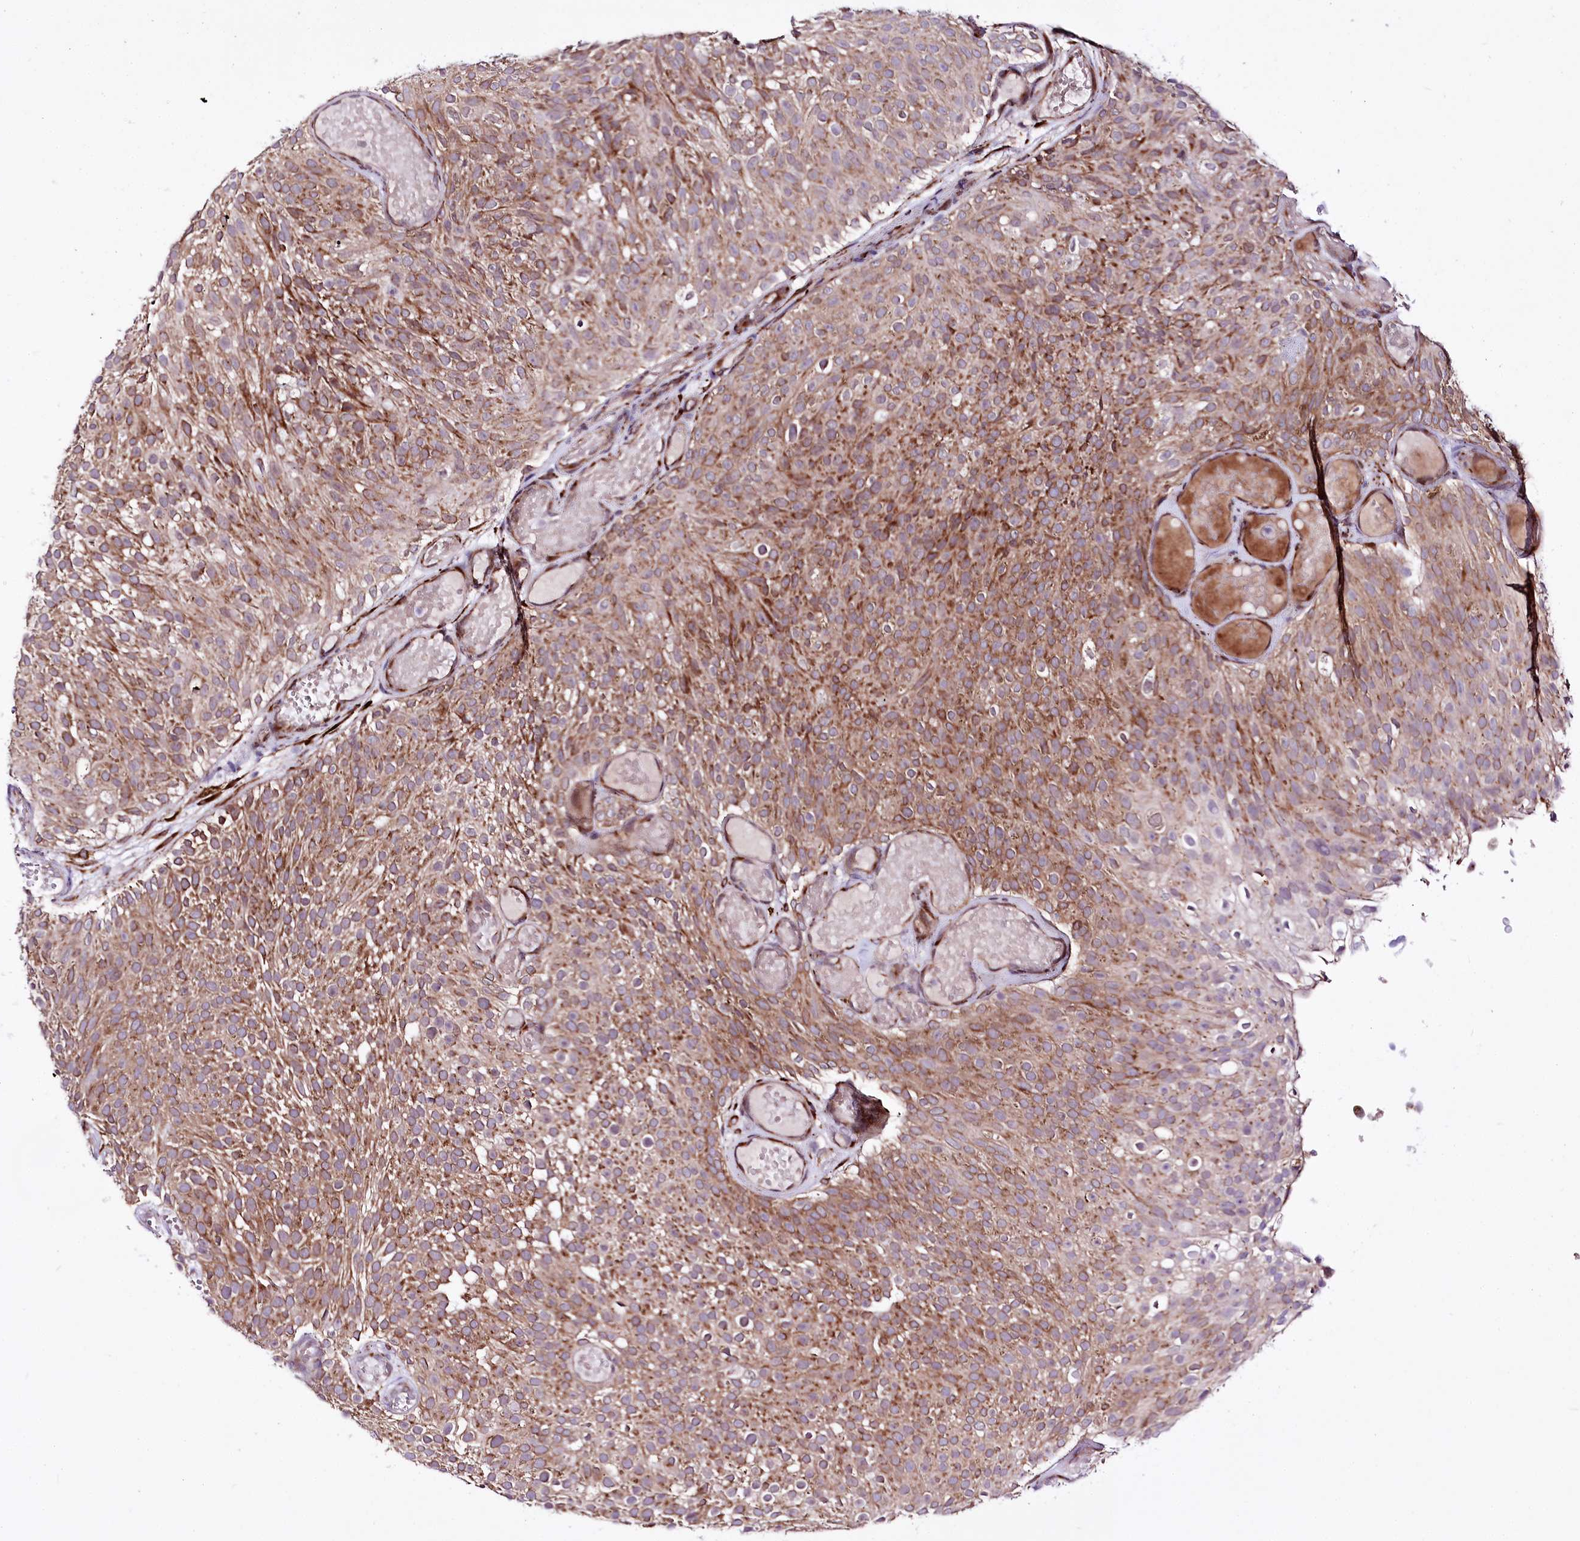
{"staining": {"intensity": "moderate", "quantity": ">75%", "location": "cytoplasmic/membranous"}, "tissue": "urothelial cancer", "cell_type": "Tumor cells", "image_type": "cancer", "snomed": [{"axis": "morphology", "description": "Urothelial carcinoma, Low grade"}, {"axis": "topography", "description": "Urinary bladder"}], "caption": "Moderate cytoplasmic/membranous protein staining is appreciated in approximately >75% of tumor cells in low-grade urothelial carcinoma.", "gene": "WWC1", "patient": {"sex": "male", "age": 78}}